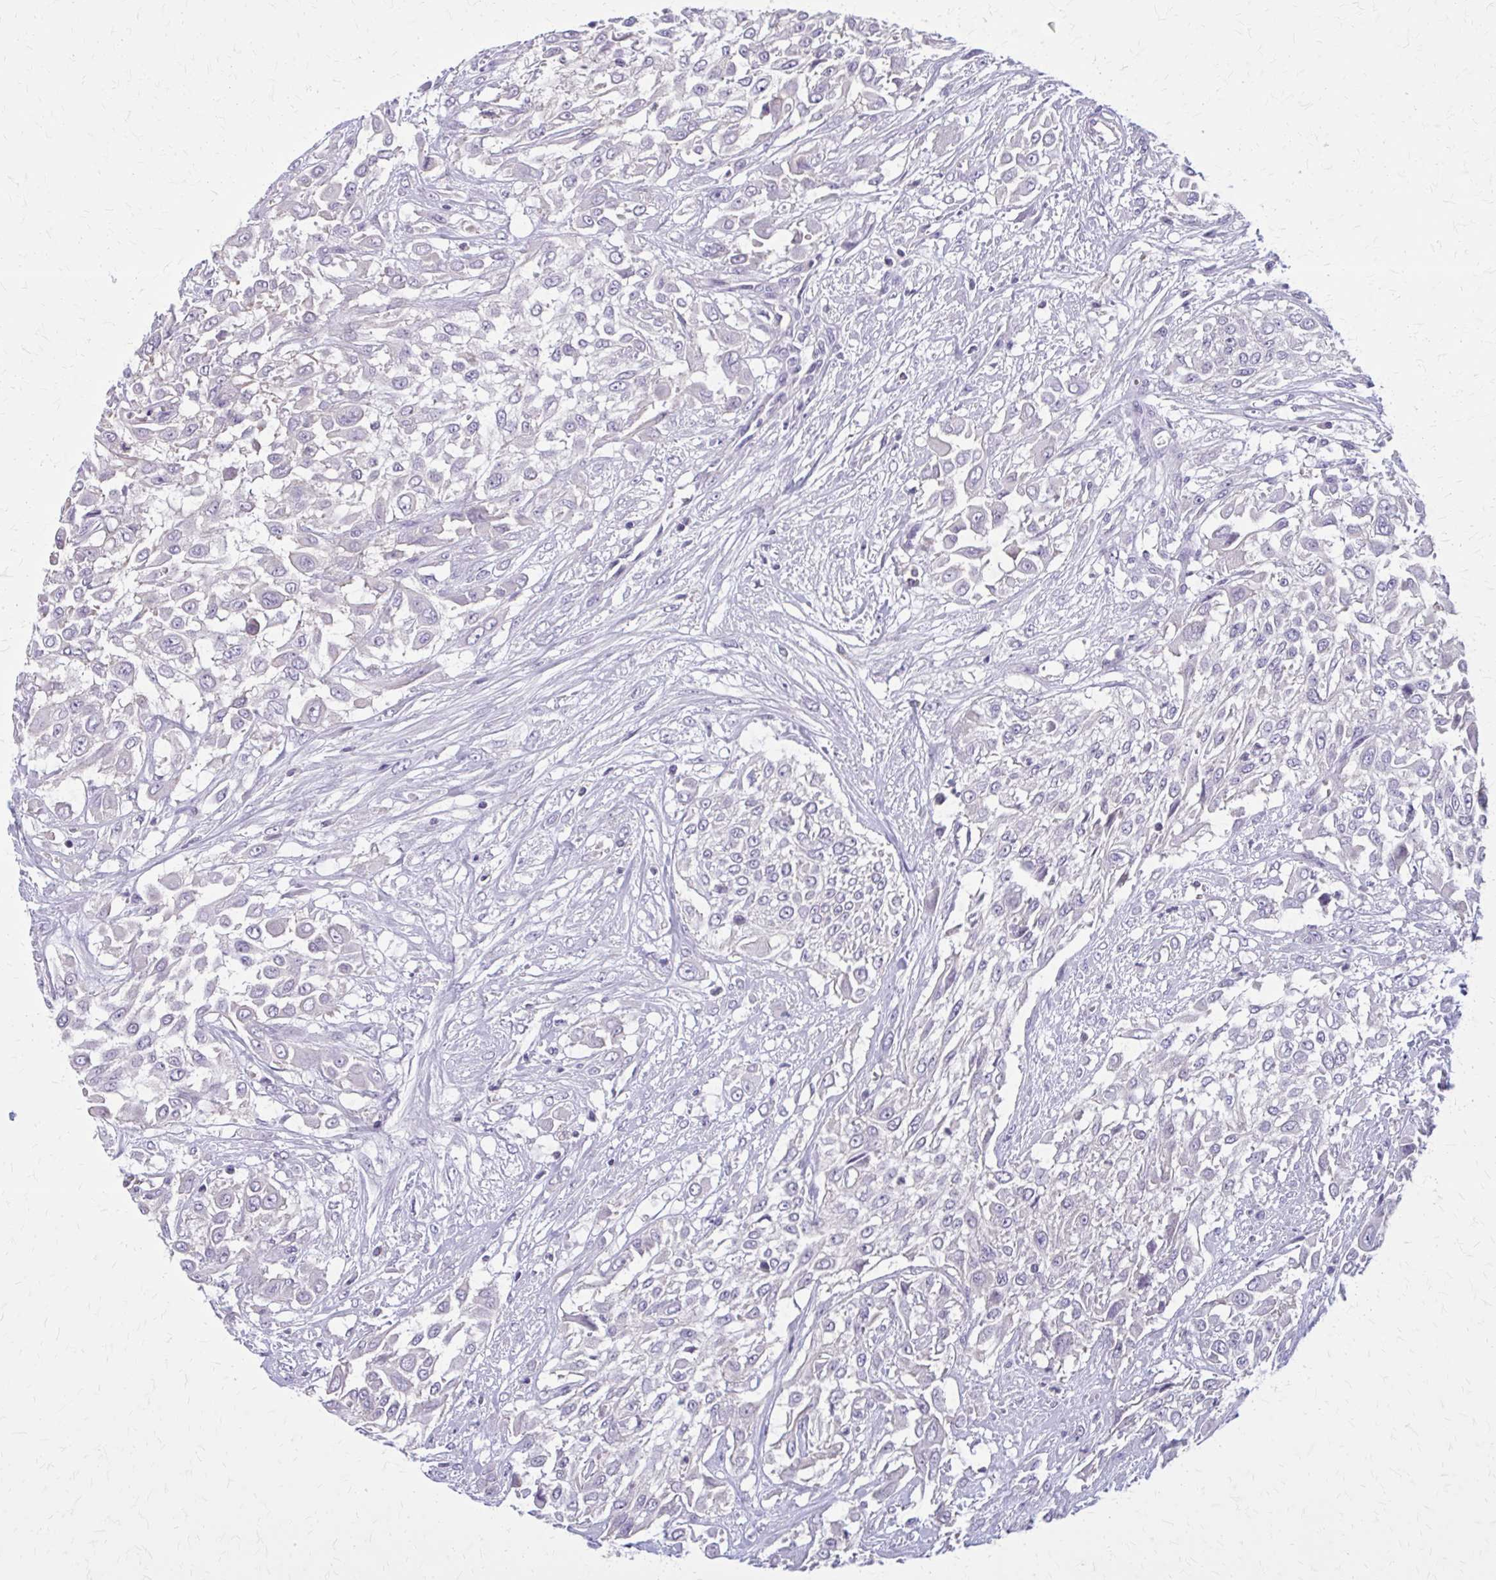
{"staining": {"intensity": "negative", "quantity": "none", "location": "none"}, "tissue": "urothelial cancer", "cell_type": "Tumor cells", "image_type": "cancer", "snomed": [{"axis": "morphology", "description": "Urothelial carcinoma, High grade"}, {"axis": "topography", "description": "Urinary bladder"}], "caption": "Immunohistochemical staining of high-grade urothelial carcinoma displays no significant expression in tumor cells.", "gene": "OR4A47", "patient": {"sex": "male", "age": 57}}